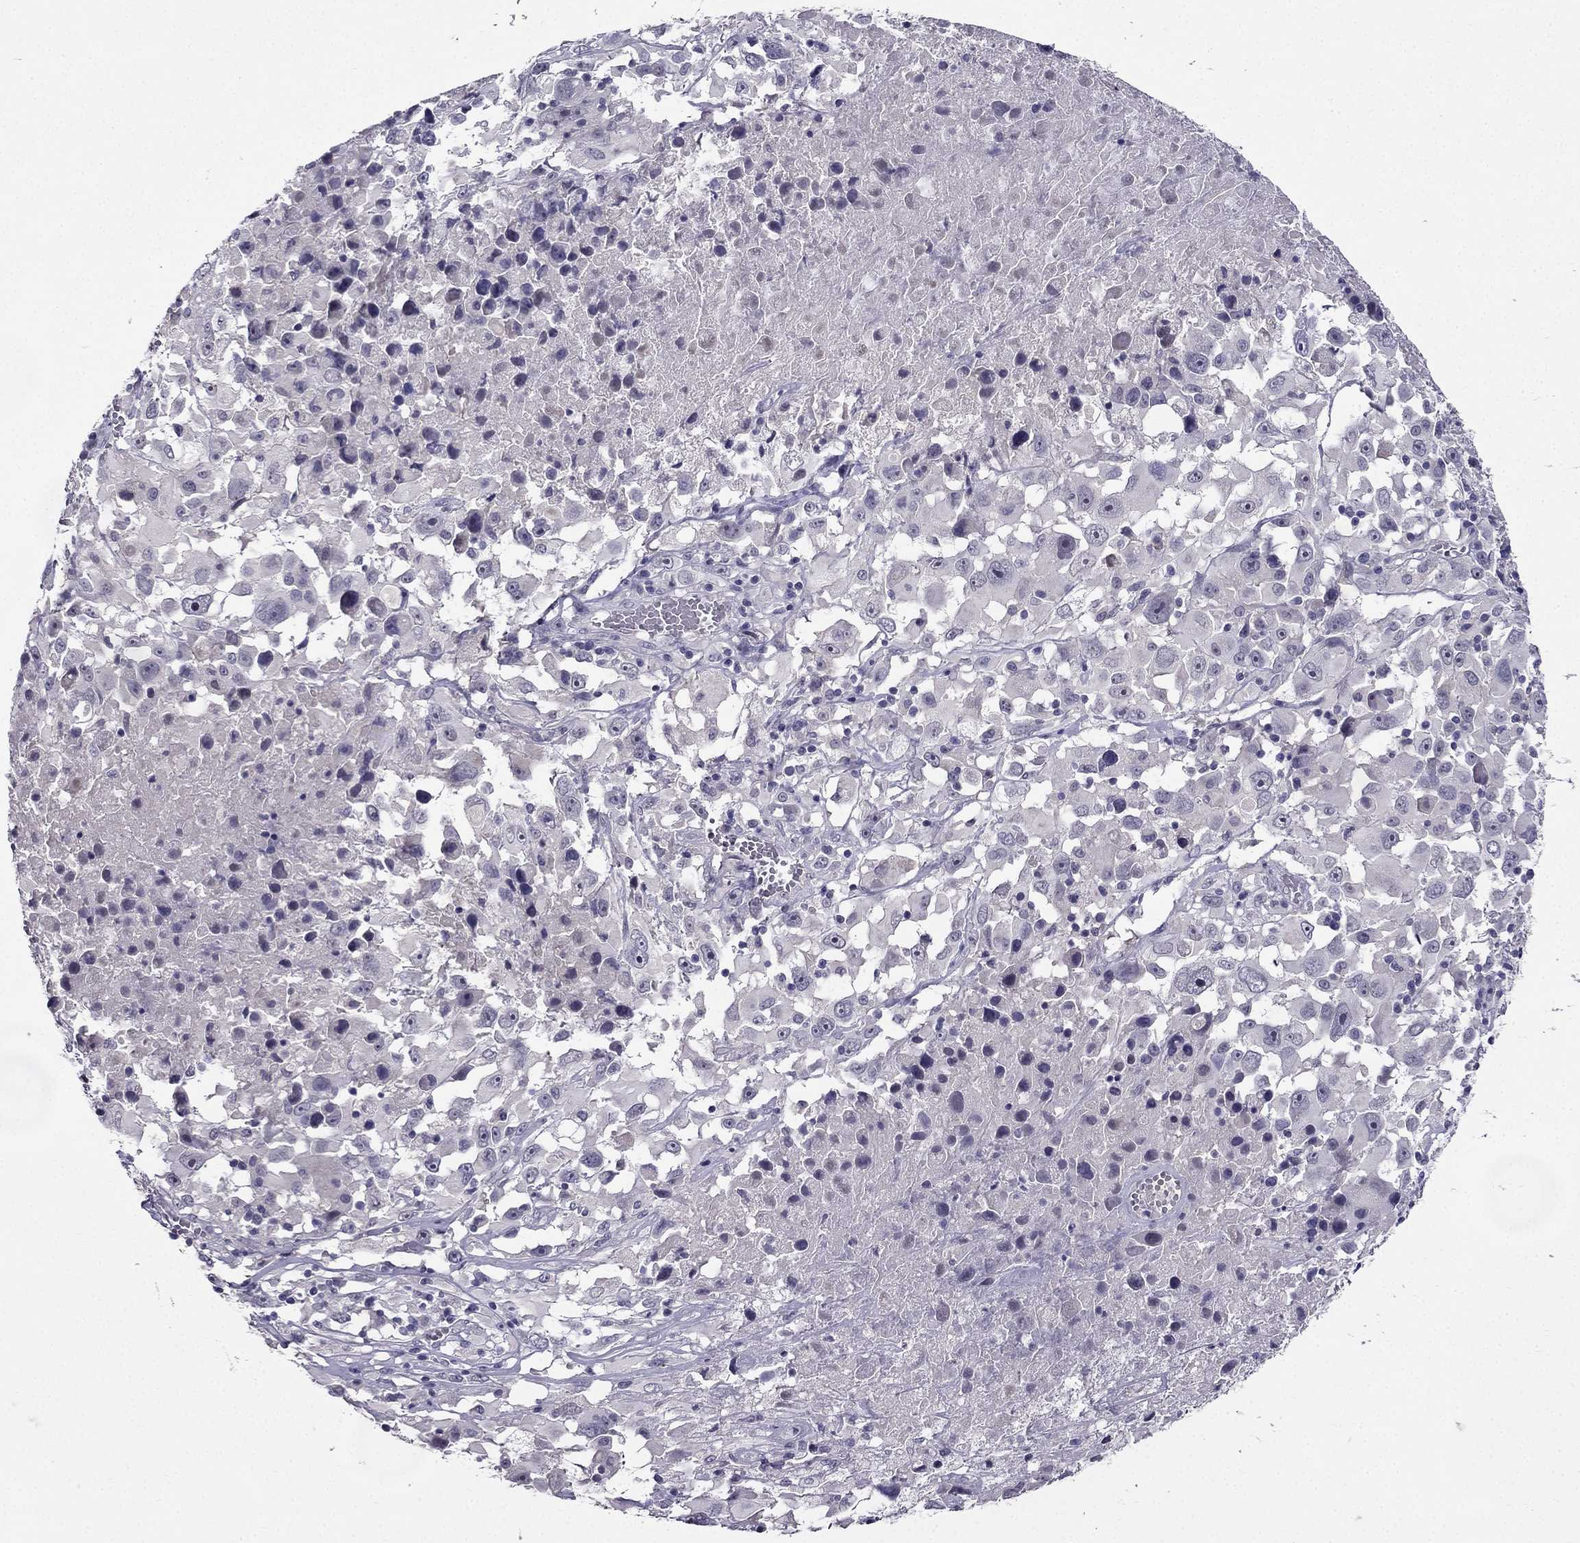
{"staining": {"intensity": "negative", "quantity": "none", "location": "none"}, "tissue": "melanoma", "cell_type": "Tumor cells", "image_type": "cancer", "snomed": [{"axis": "morphology", "description": "Malignant melanoma, Metastatic site"}, {"axis": "topography", "description": "Soft tissue"}], "caption": "This is an immunohistochemistry (IHC) micrograph of melanoma. There is no positivity in tumor cells.", "gene": "DUSP15", "patient": {"sex": "male", "age": 50}}